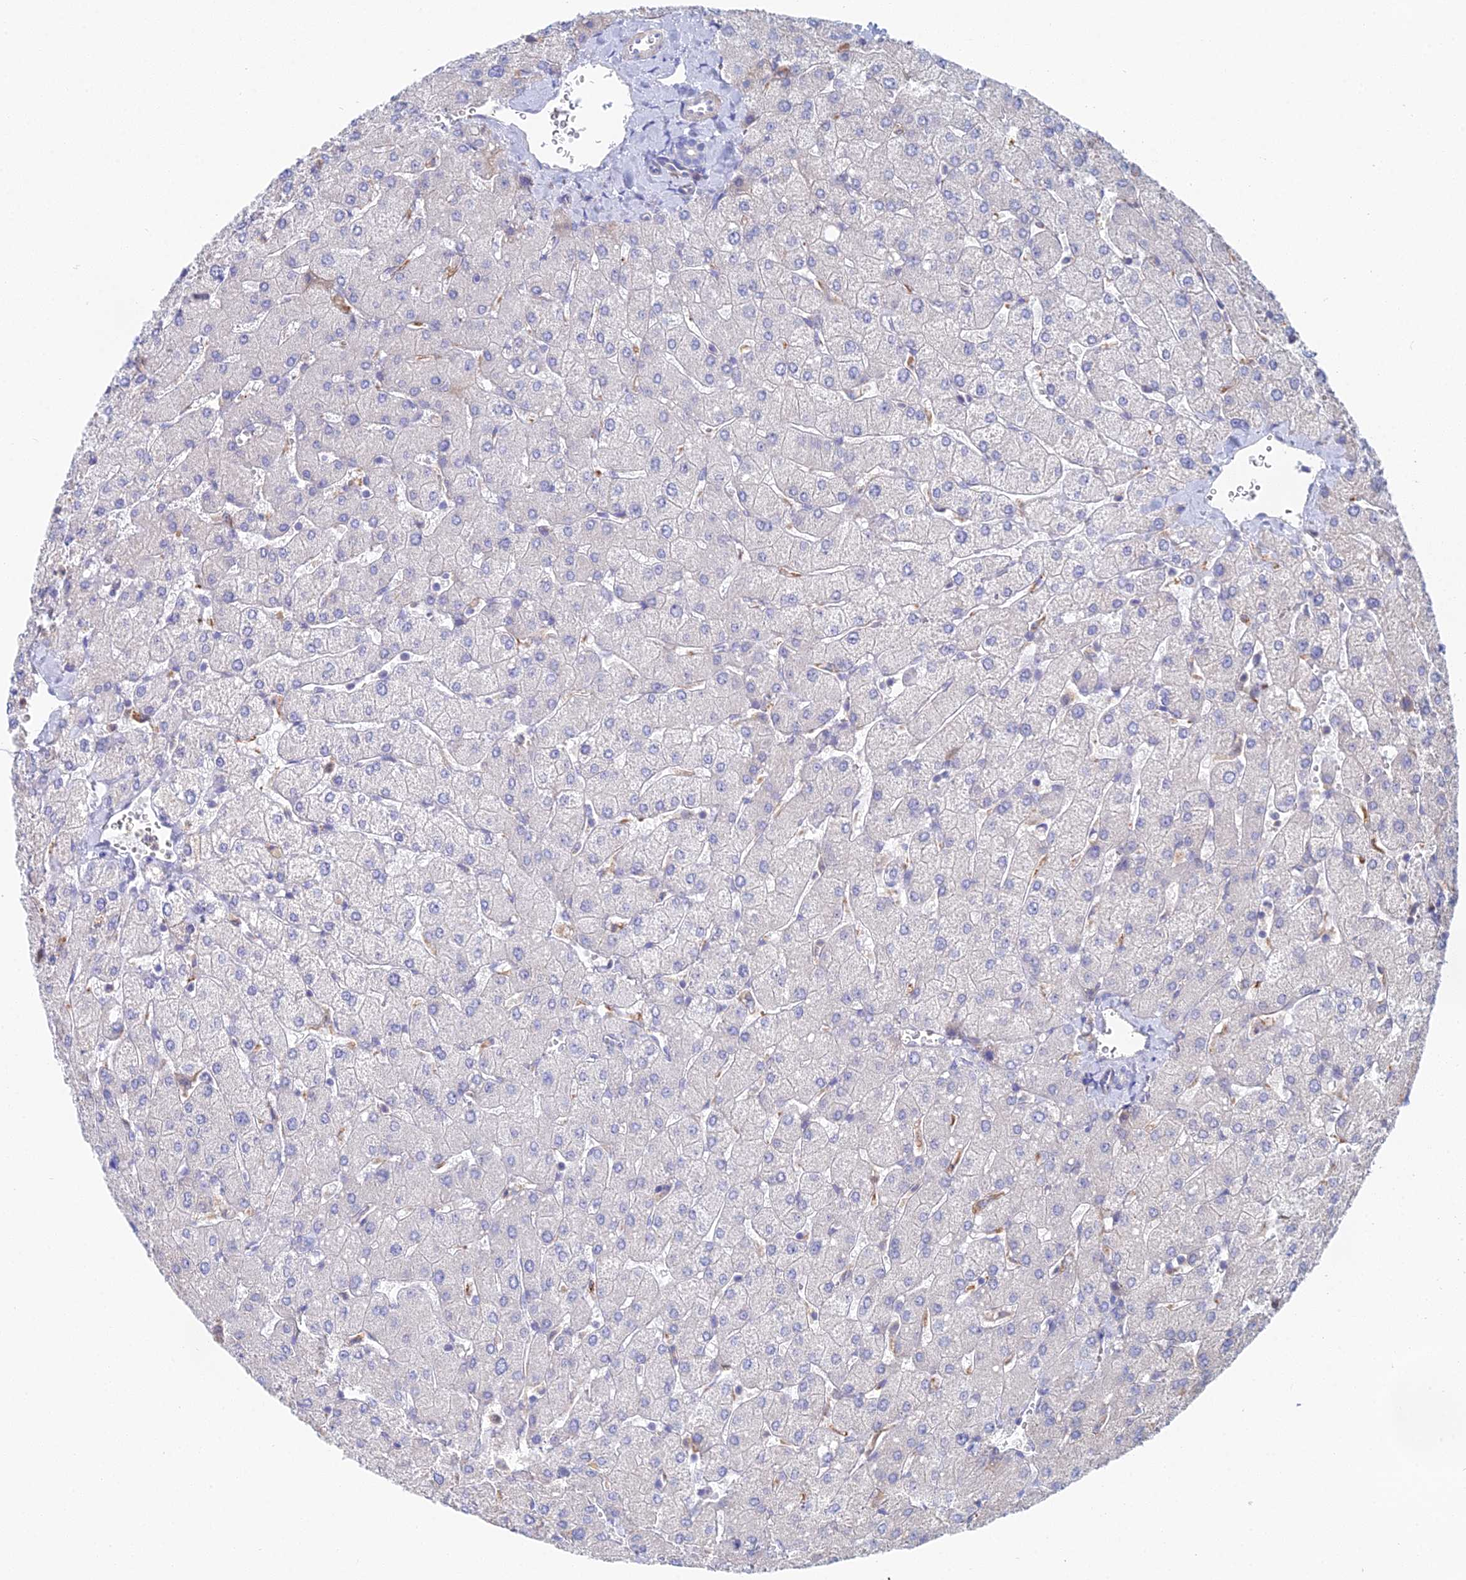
{"staining": {"intensity": "negative", "quantity": "none", "location": "none"}, "tissue": "liver", "cell_type": "Cholangiocytes", "image_type": "normal", "snomed": [{"axis": "morphology", "description": "Normal tissue, NOS"}, {"axis": "topography", "description": "Liver"}], "caption": "High power microscopy histopathology image of an immunohistochemistry (IHC) image of benign liver, revealing no significant expression in cholangiocytes.", "gene": "DNAH14", "patient": {"sex": "male", "age": 55}}